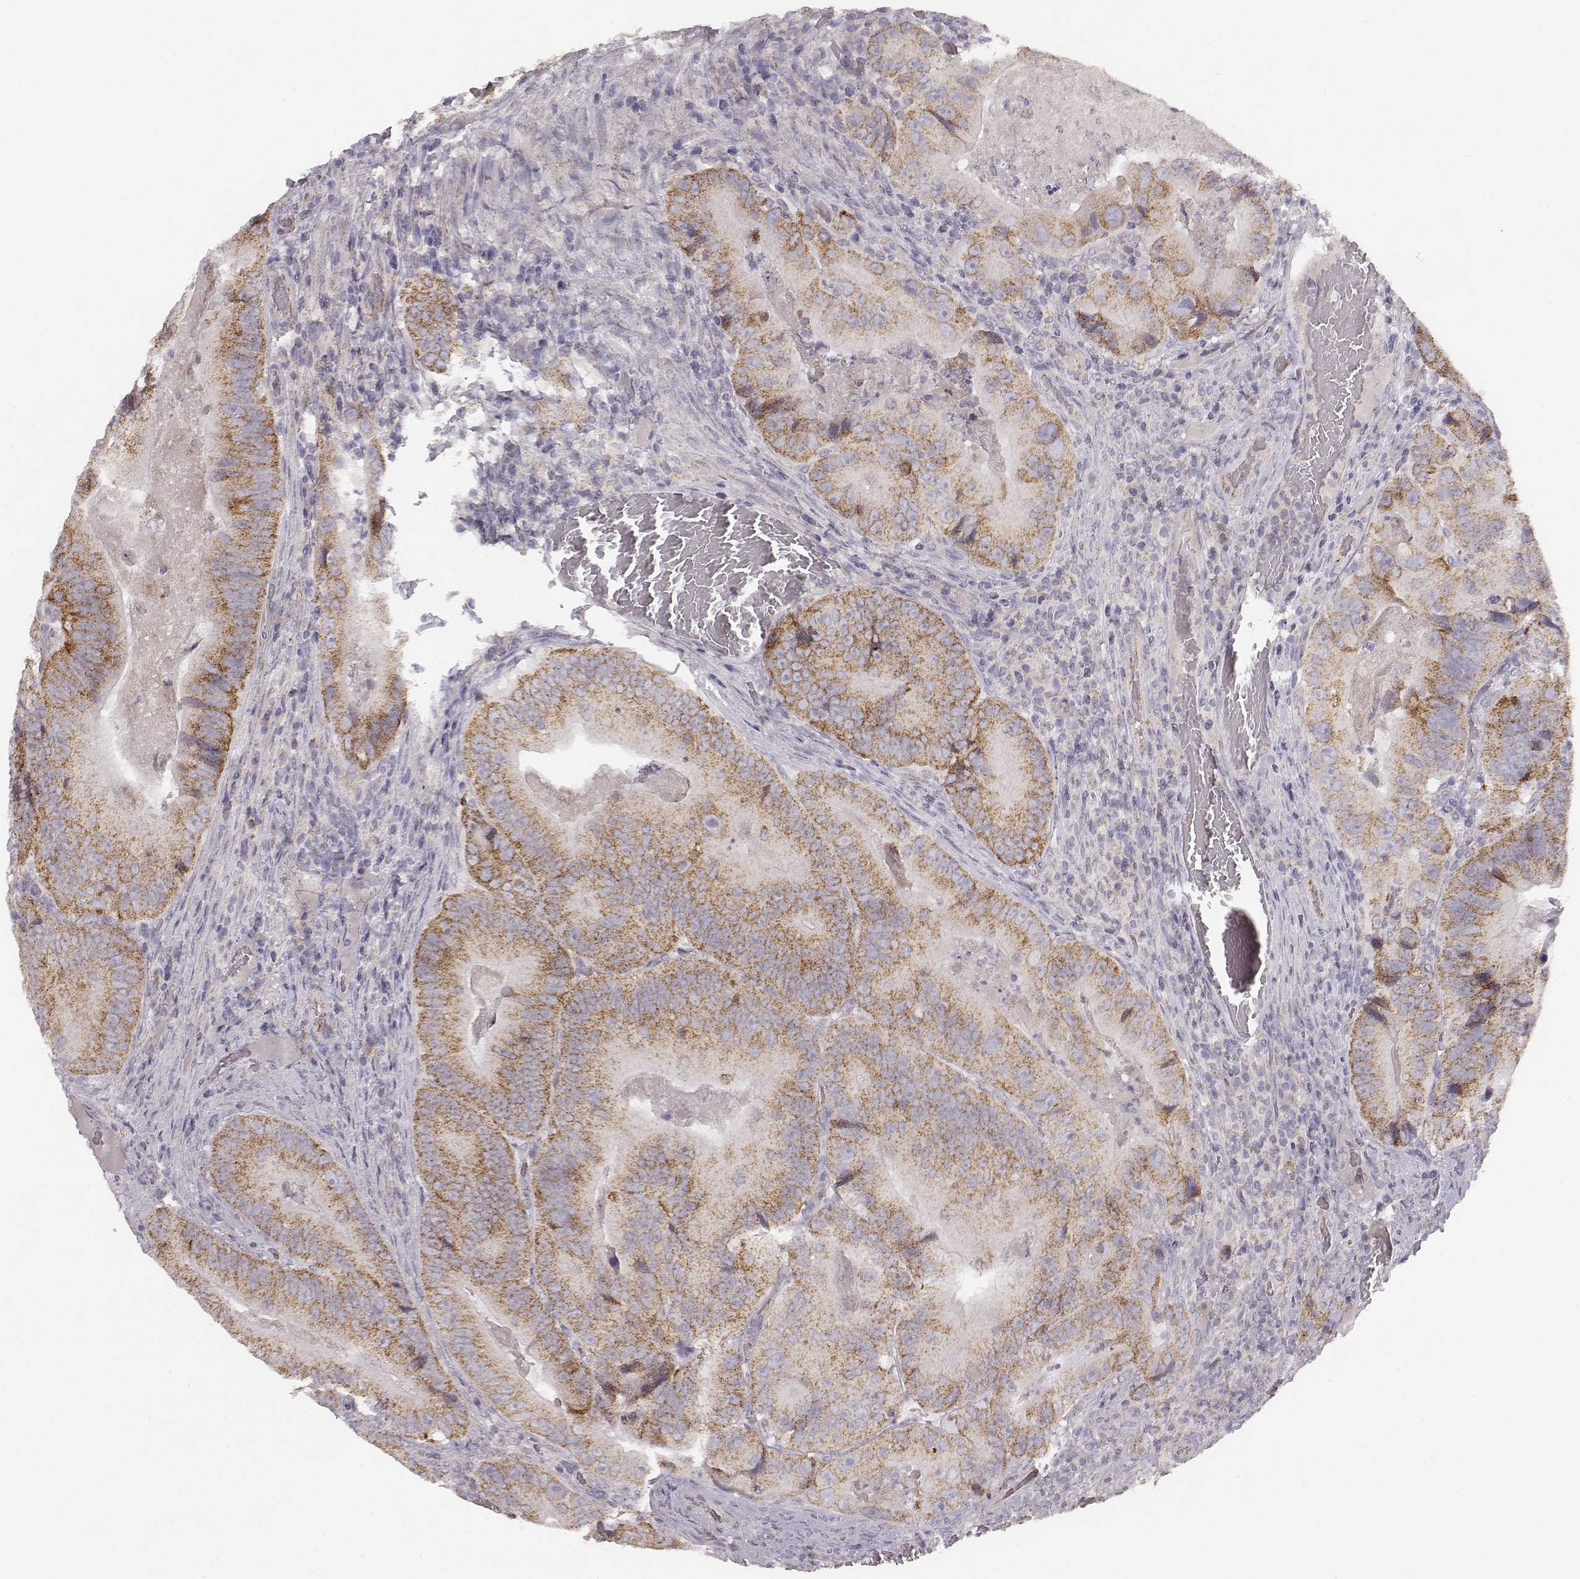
{"staining": {"intensity": "moderate", "quantity": ">75%", "location": "cytoplasmic/membranous"}, "tissue": "colorectal cancer", "cell_type": "Tumor cells", "image_type": "cancer", "snomed": [{"axis": "morphology", "description": "Adenocarcinoma, NOS"}, {"axis": "topography", "description": "Colon"}], "caption": "Protein staining demonstrates moderate cytoplasmic/membranous positivity in approximately >75% of tumor cells in colorectal cancer.", "gene": "ABCD3", "patient": {"sex": "female", "age": 86}}